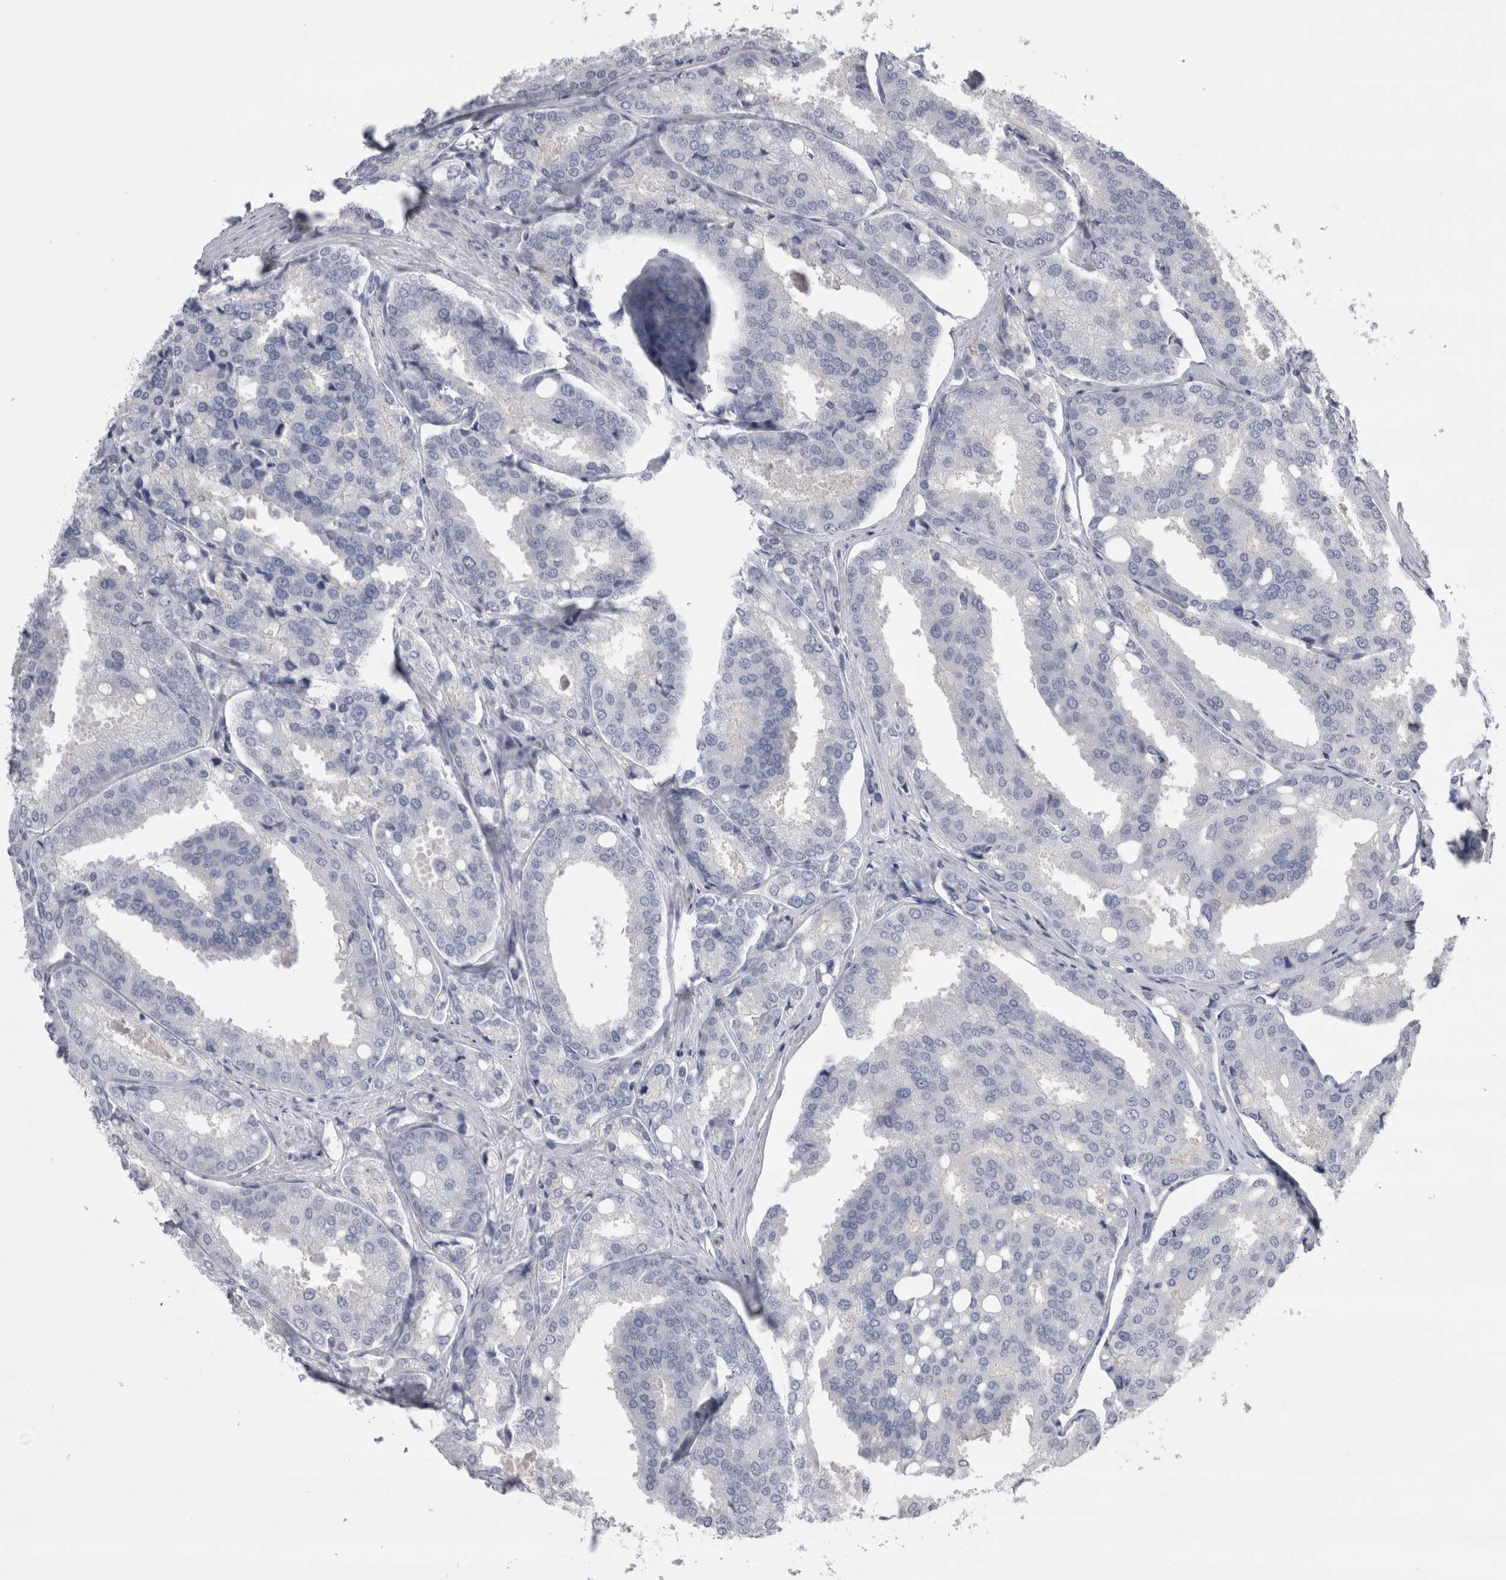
{"staining": {"intensity": "negative", "quantity": "none", "location": "none"}, "tissue": "prostate cancer", "cell_type": "Tumor cells", "image_type": "cancer", "snomed": [{"axis": "morphology", "description": "Adenocarcinoma, High grade"}, {"axis": "topography", "description": "Prostate"}], "caption": "DAB (3,3'-diaminobenzidine) immunohistochemical staining of adenocarcinoma (high-grade) (prostate) displays no significant positivity in tumor cells. (Immunohistochemistry (ihc), brightfield microscopy, high magnification).", "gene": "REG1A", "patient": {"sex": "male", "age": 50}}